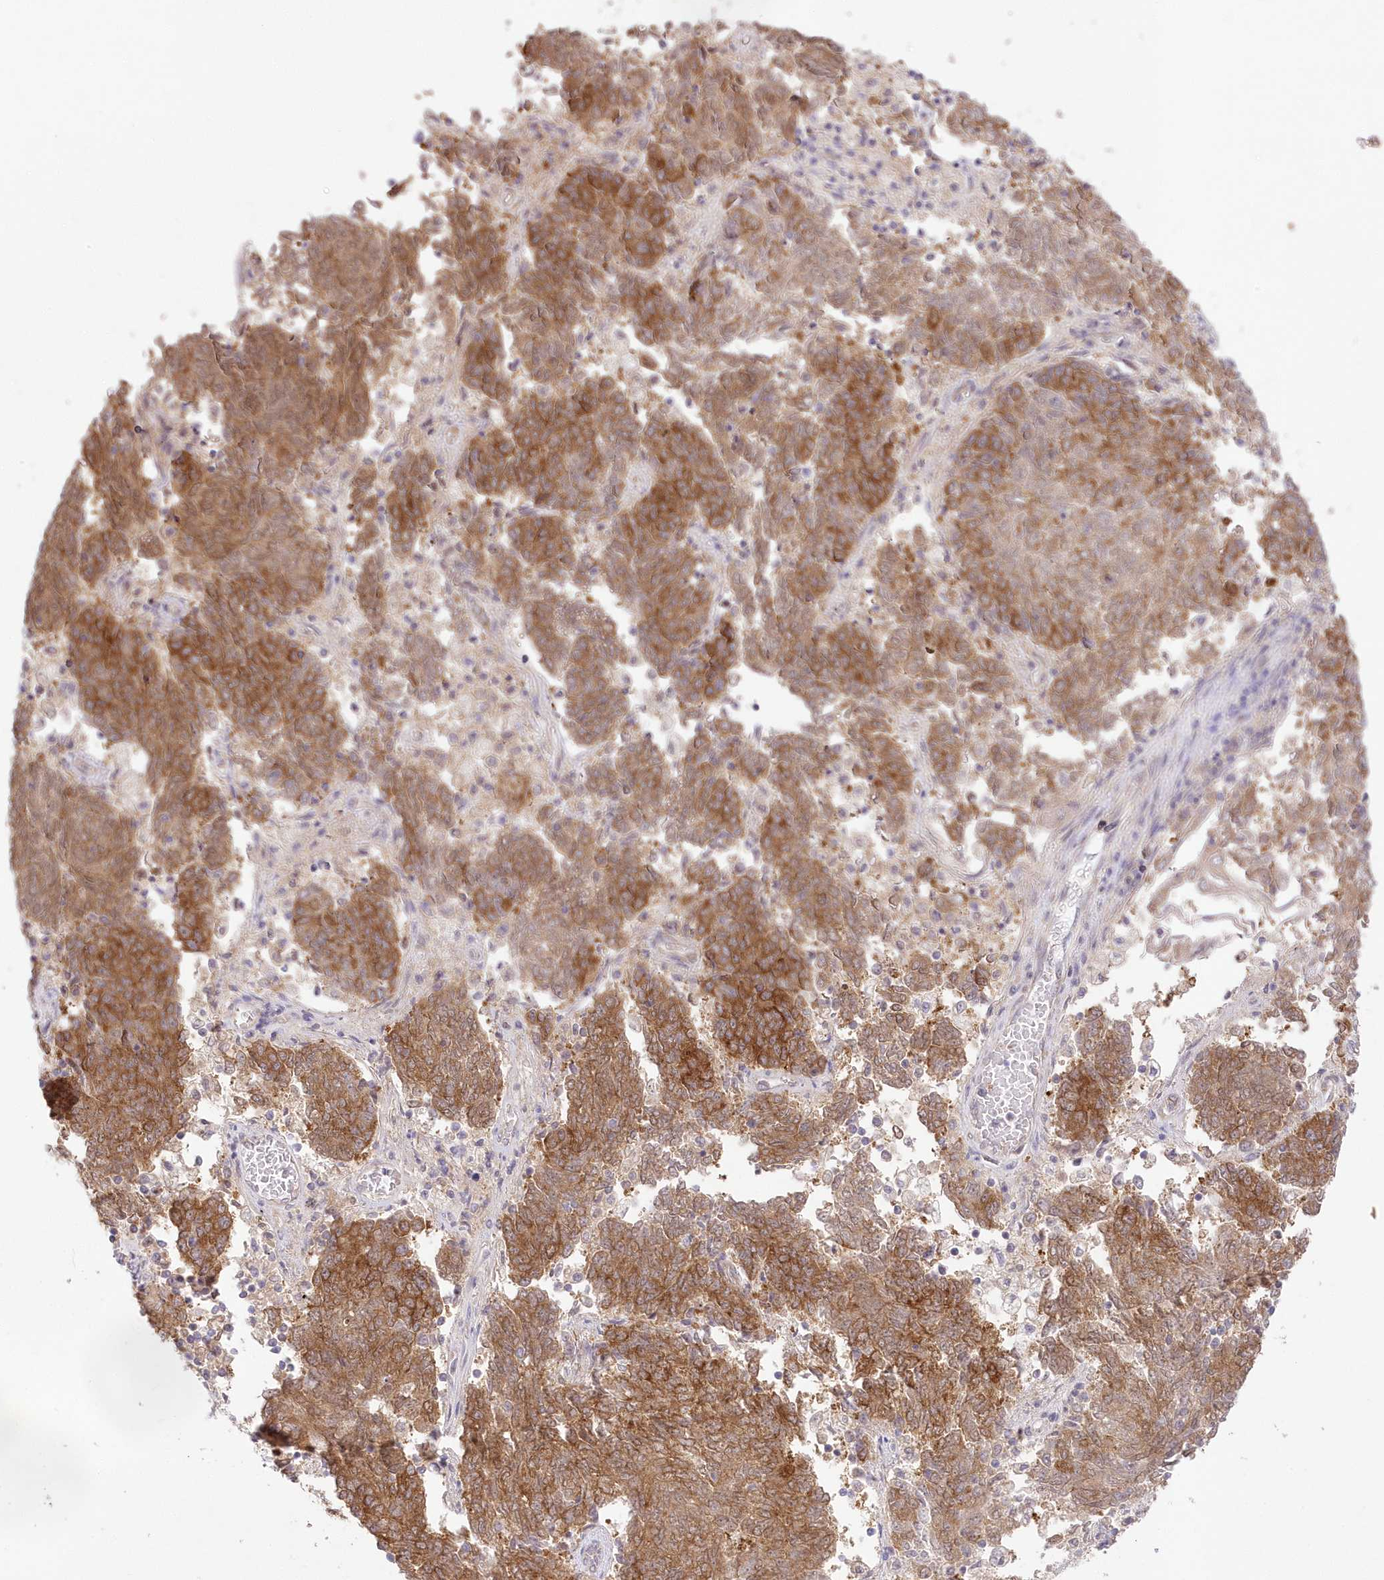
{"staining": {"intensity": "moderate", "quantity": ">75%", "location": "cytoplasmic/membranous"}, "tissue": "endometrial cancer", "cell_type": "Tumor cells", "image_type": "cancer", "snomed": [{"axis": "morphology", "description": "Adenocarcinoma, NOS"}, {"axis": "topography", "description": "Endometrium"}], "caption": "Immunohistochemical staining of endometrial cancer (adenocarcinoma) exhibits medium levels of moderate cytoplasmic/membranous protein staining in approximately >75% of tumor cells.", "gene": "RNPEP", "patient": {"sex": "female", "age": 80}}